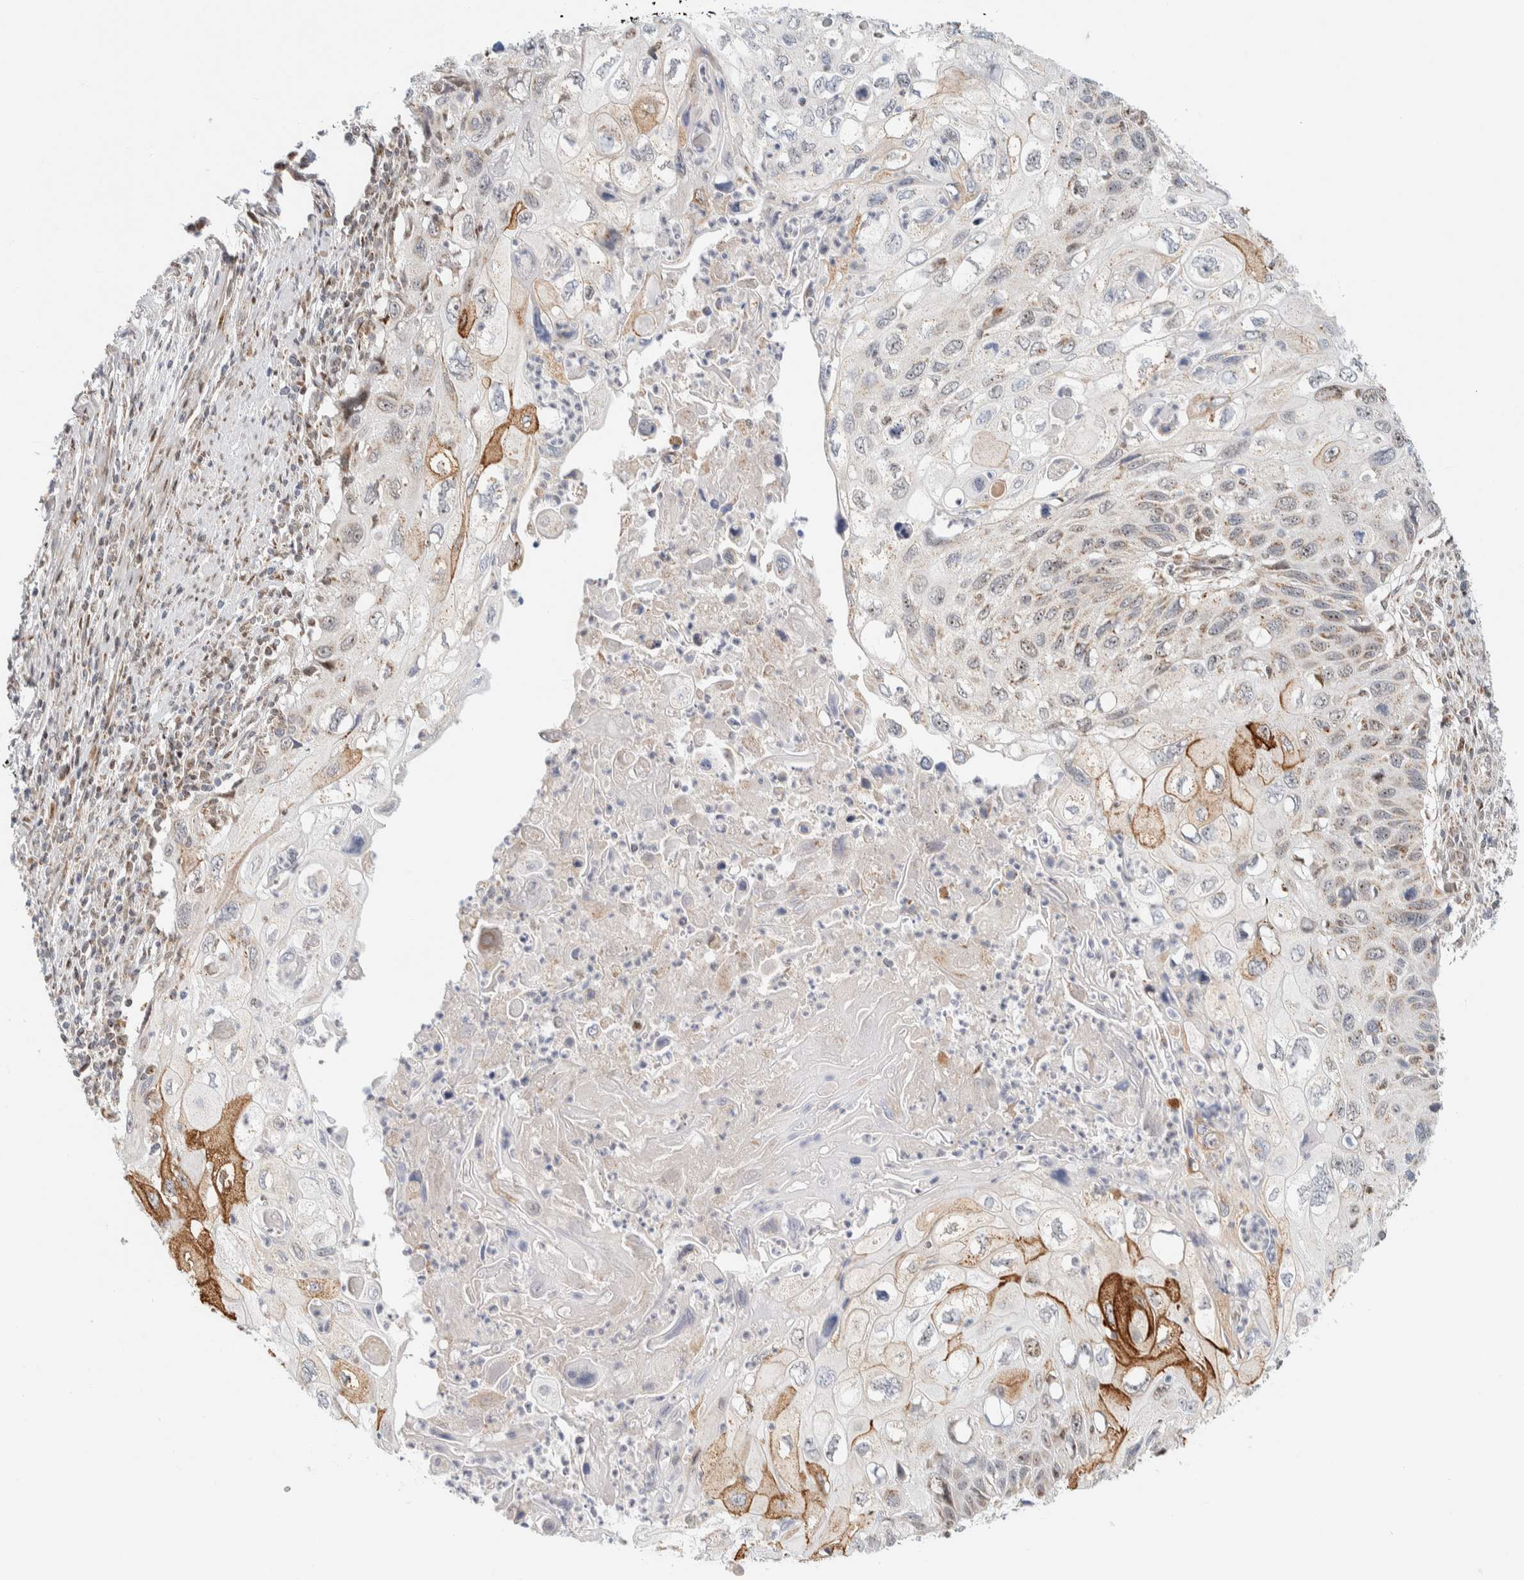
{"staining": {"intensity": "strong", "quantity": "<25%", "location": "cytoplasmic/membranous"}, "tissue": "cervical cancer", "cell_type": "Tumor cells", "image_type": "cancer", "snomed": [{"axis": "morphology", "description": "Squamous cell carcinoma, NOS"}, {"axis": "topography", "description": "Cervix"}], "caption": "Strong cytoplasmic/membranous protein expression is present in about <25% of tumor cells in cervical cancer.", "gene": "TSPAN32", "patient": {"sex": "female", "age": 70}}